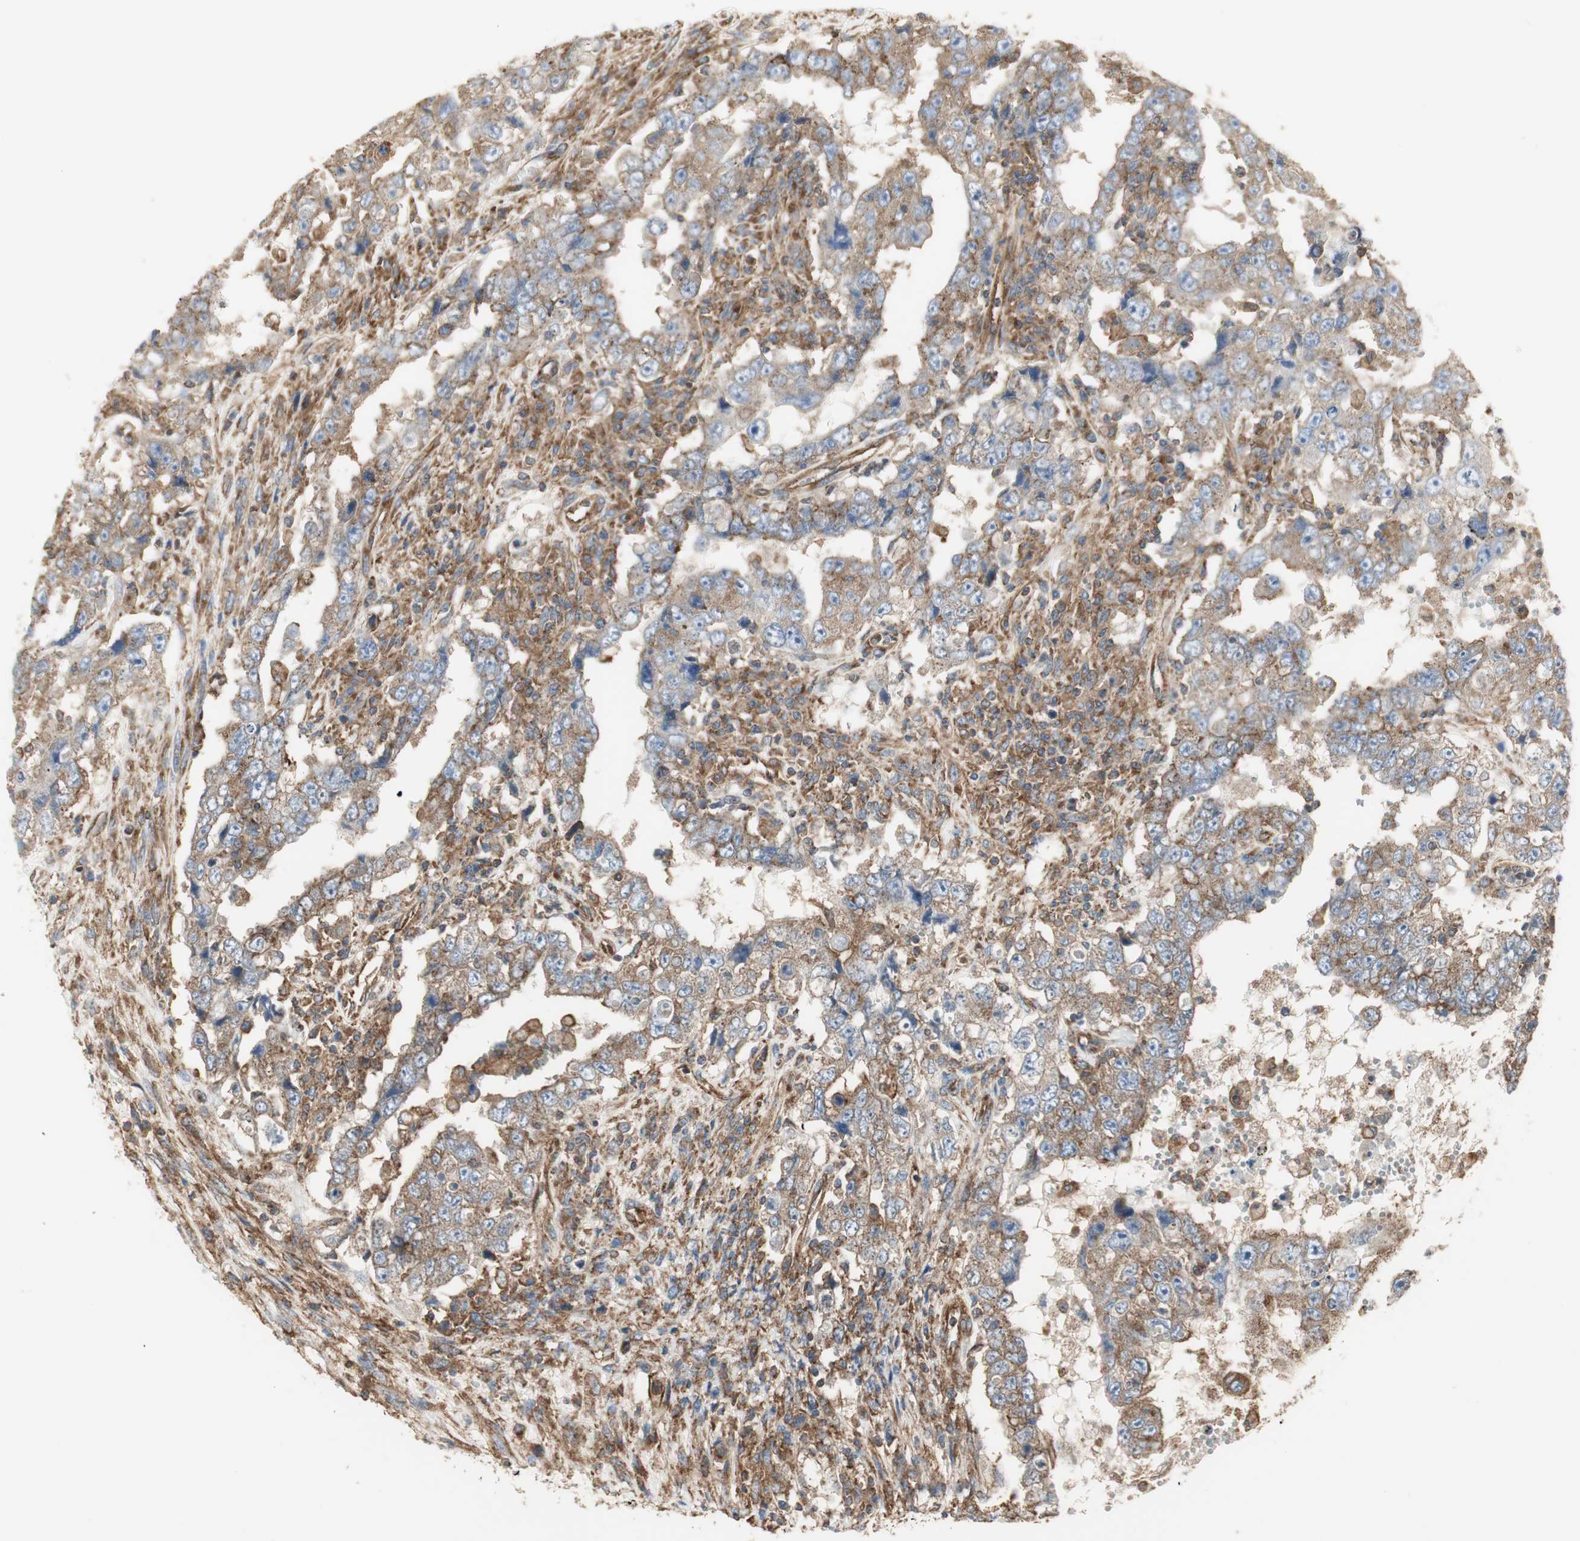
{"staining": {"intensity": "moderate", "quantity": ">75%", "location": "cytoplasmic/membranous"}, "tissue": "testis cancer", "cell_type": "Tumor cells", "image_type": "cancer", "snomed": [{"axis": "morphology", "description": "Carcinoma, Embryonal, NOS"}, {"axis": "topography", "description": "Testis"}], "caption": "Brown immunohistochemical staining in testis cancer (embryonal carcinoma) demonstrates moderate cytoplasmic/membranous positivity in about >75% of tumor cells. The protein is stained brown, and the nuclei are stained in blue (DAB (3,3'-diaminobenzidine) IHC with brightfield microscopy, high magnification).", "gene": "H6PD", "patient": {"sex": "male", "age": 26}}